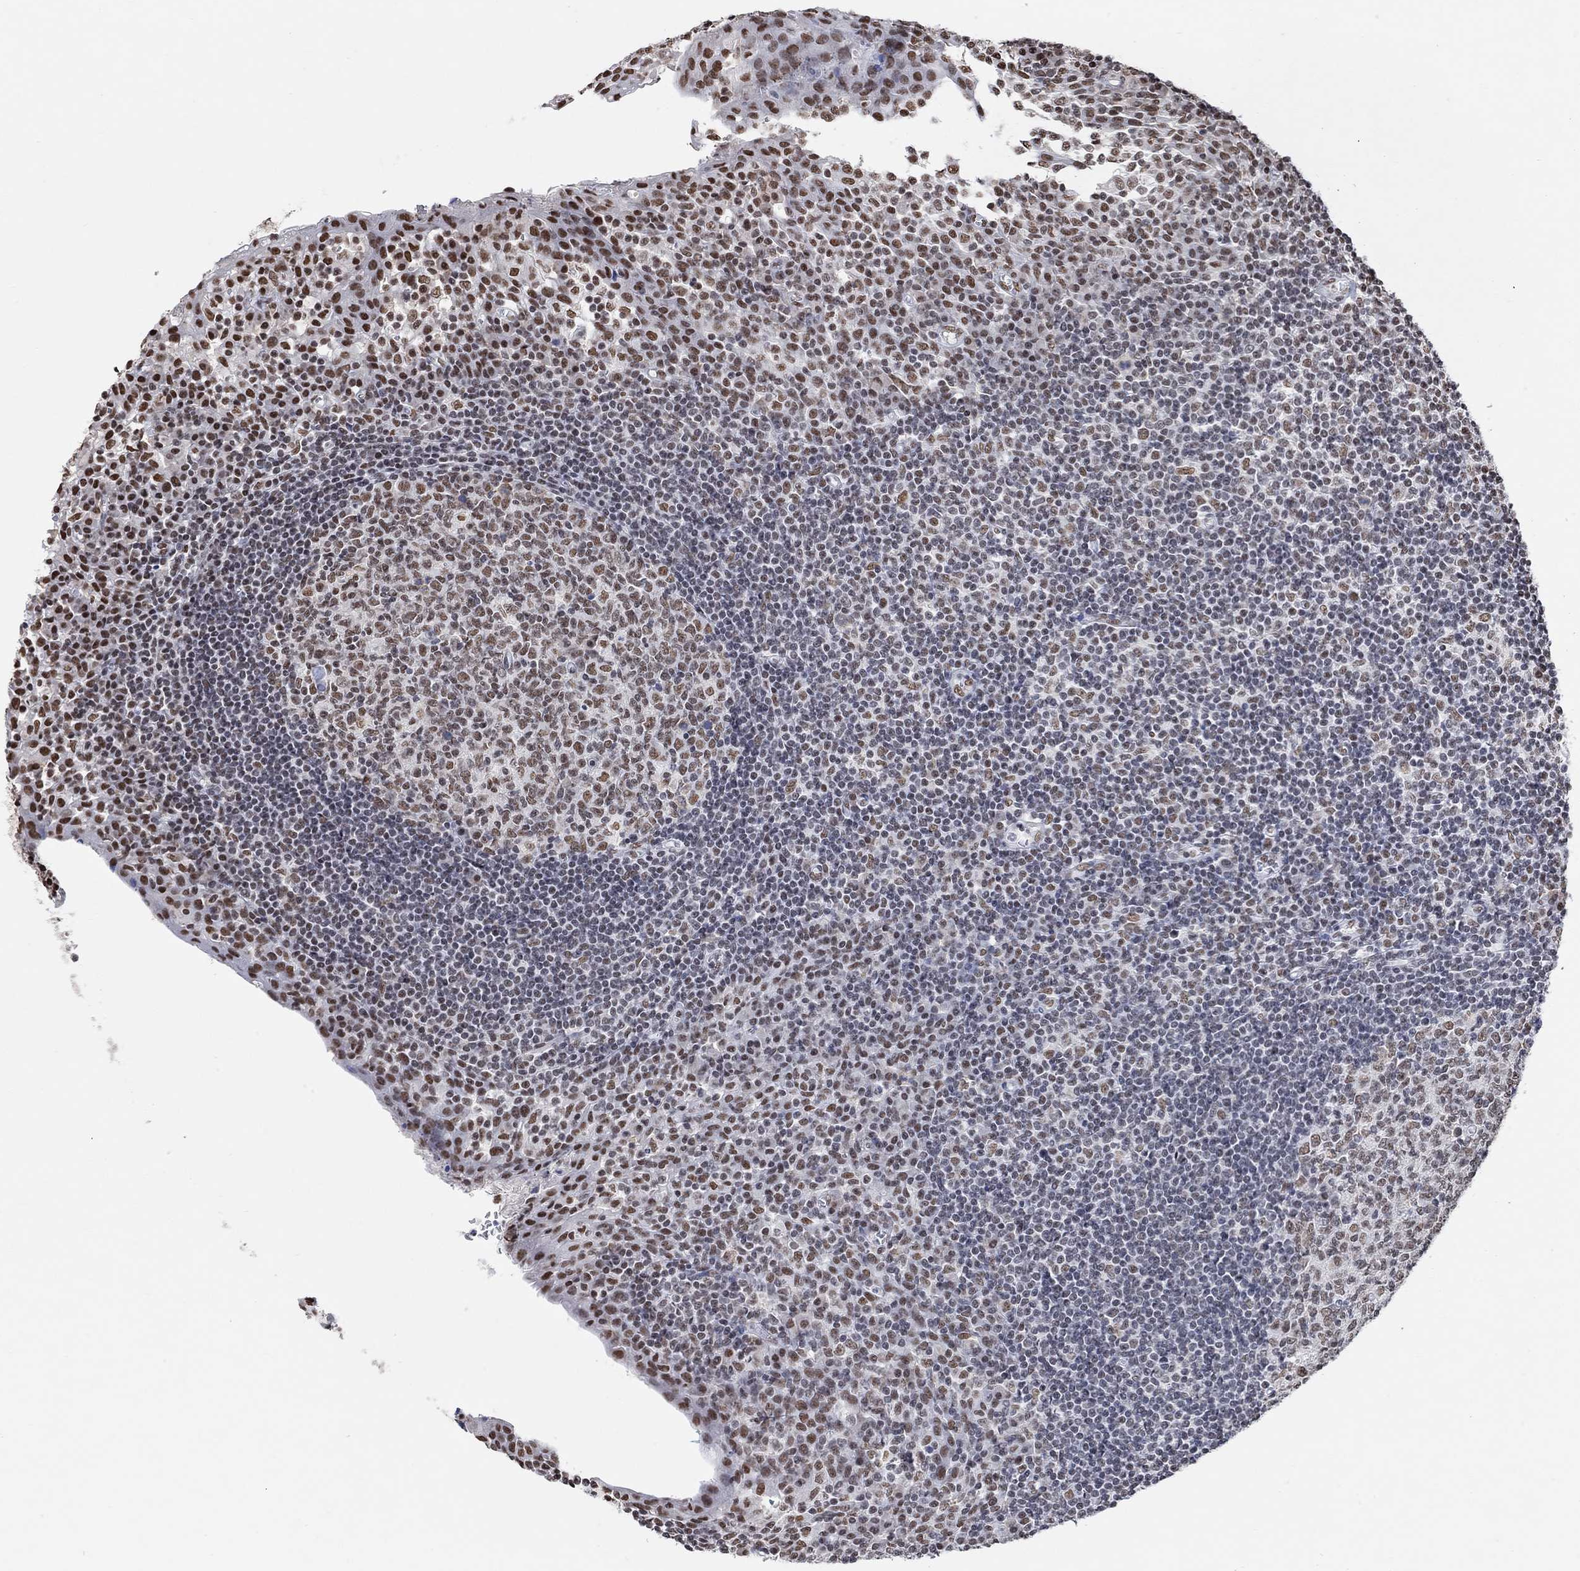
{"staining": {"intensity": "moderate", "quantity": "25%-75%", "location": "nuclear"}, "tissue": "tonsil", "cell_type": "Germinal center cells", "image_type": "normal", "snomed": [{"axis": "morphology", "description": "Normal tissue, NOS"}, {"axis": "topography", "description": "Tonsil"}], "caption": "Immunohistochemical staining of benign human tonsil displays 25%-75% levels of moderate nuclear protein staining in about 25%-75% of germinal center cells.", "gene": "USP39", "patient": {"sex": "female", "age": 13}}